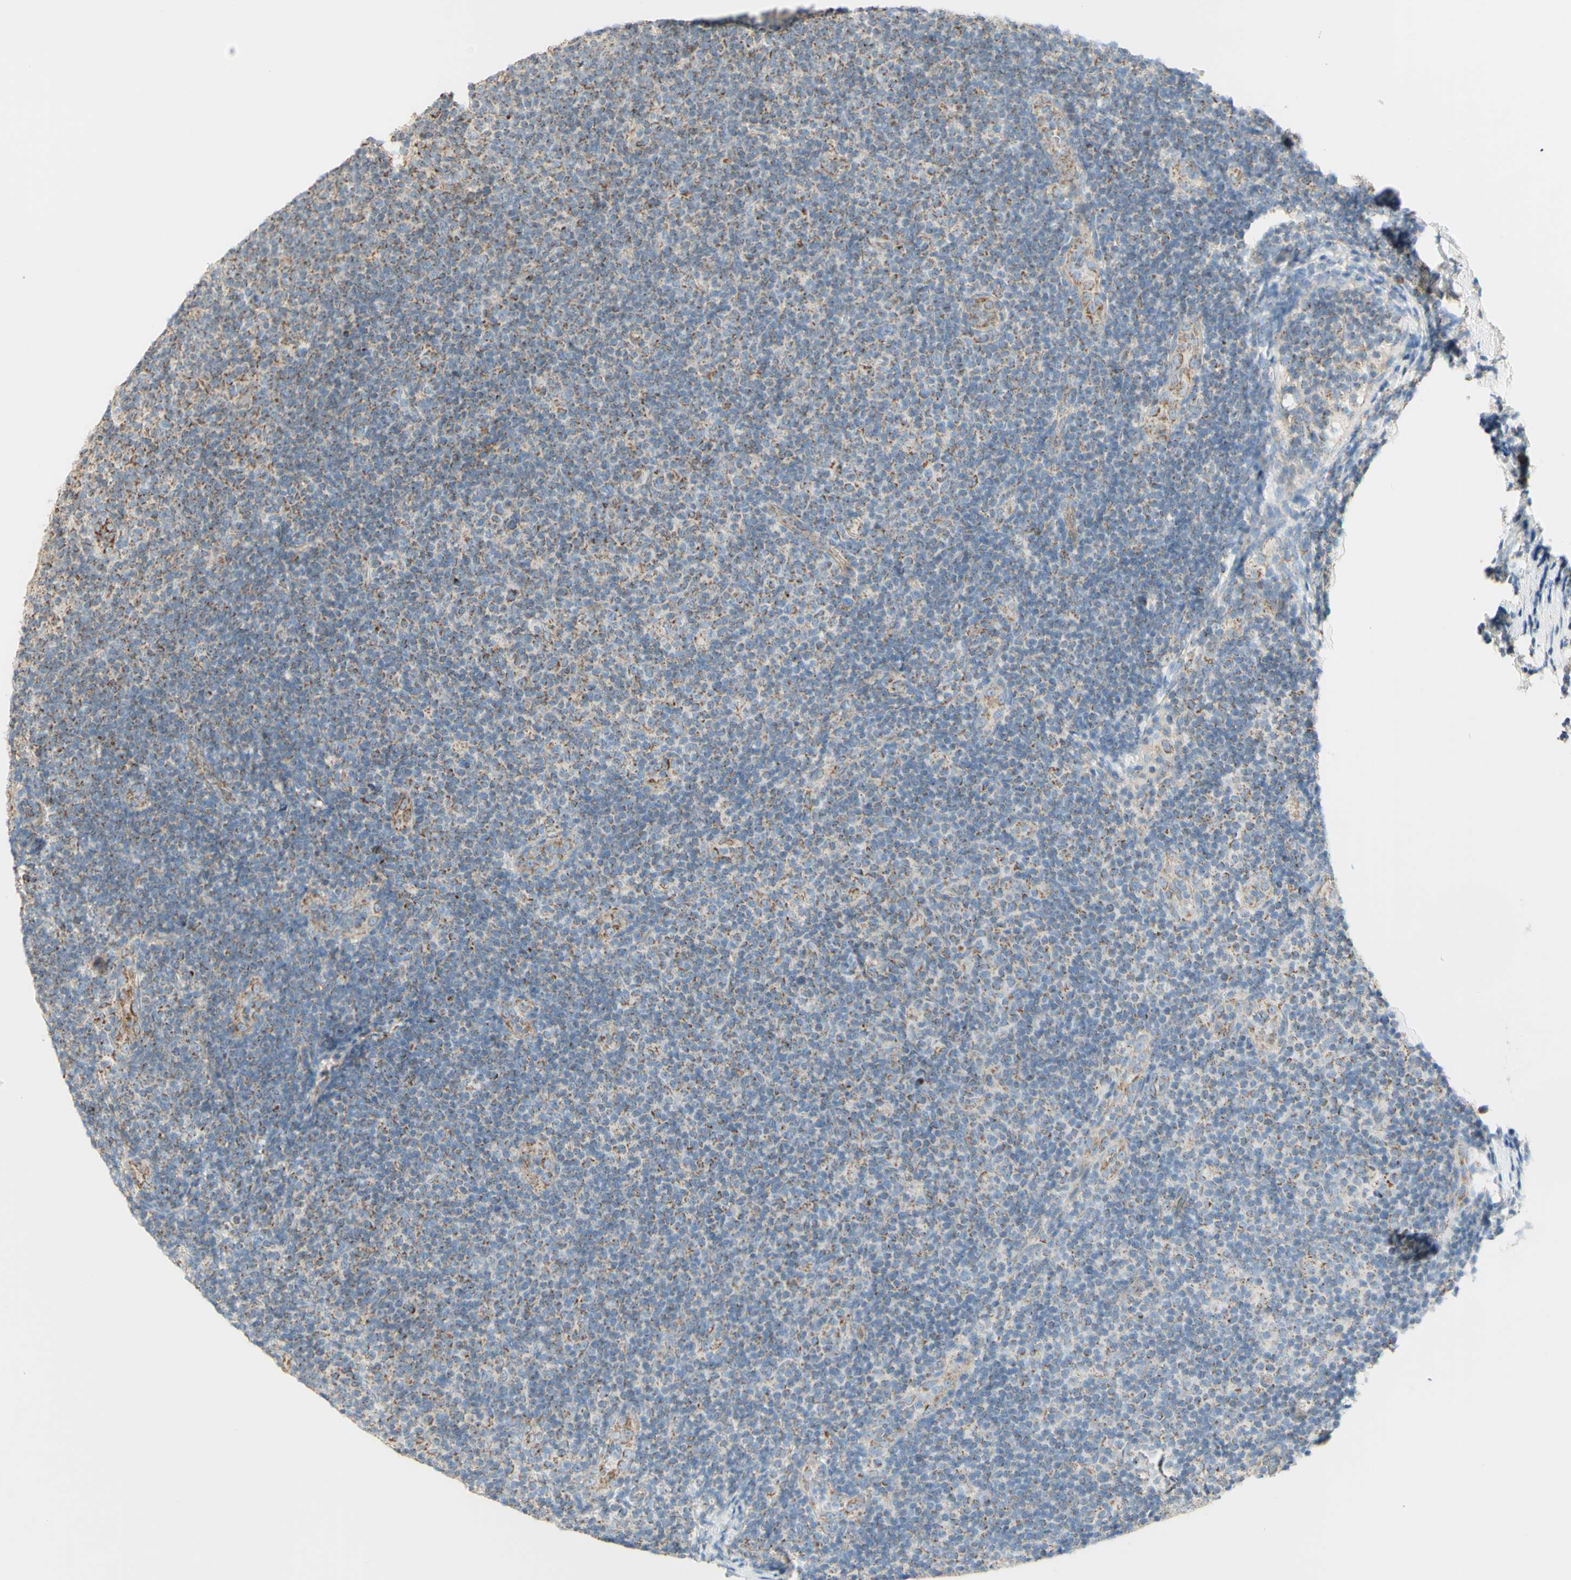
{"staining": {"intensity": "moderate", "quantity": "25%-75%", "location": "cytoplasmic/membranous"}, "tissue": "lymphoma", "cell_type": "Tumor cells", "image_type": "cancer", "snomed": [{"axis": "morphology", "description": "Malignant lymphoma, non-Hodgkin's type, Low grade"}, {"axis": "topography", "description": "Lymph node"}], "caption": "Immunohistochemical staining of malignant lymphoma, non-Hodgkin's type (low-grade) reveals moderate cytoplasmic/membranous protein positivity in about 25%-75% of tumor cells.", "gene": "LETM1", "patient": {"sex": "male", "age": 83}}